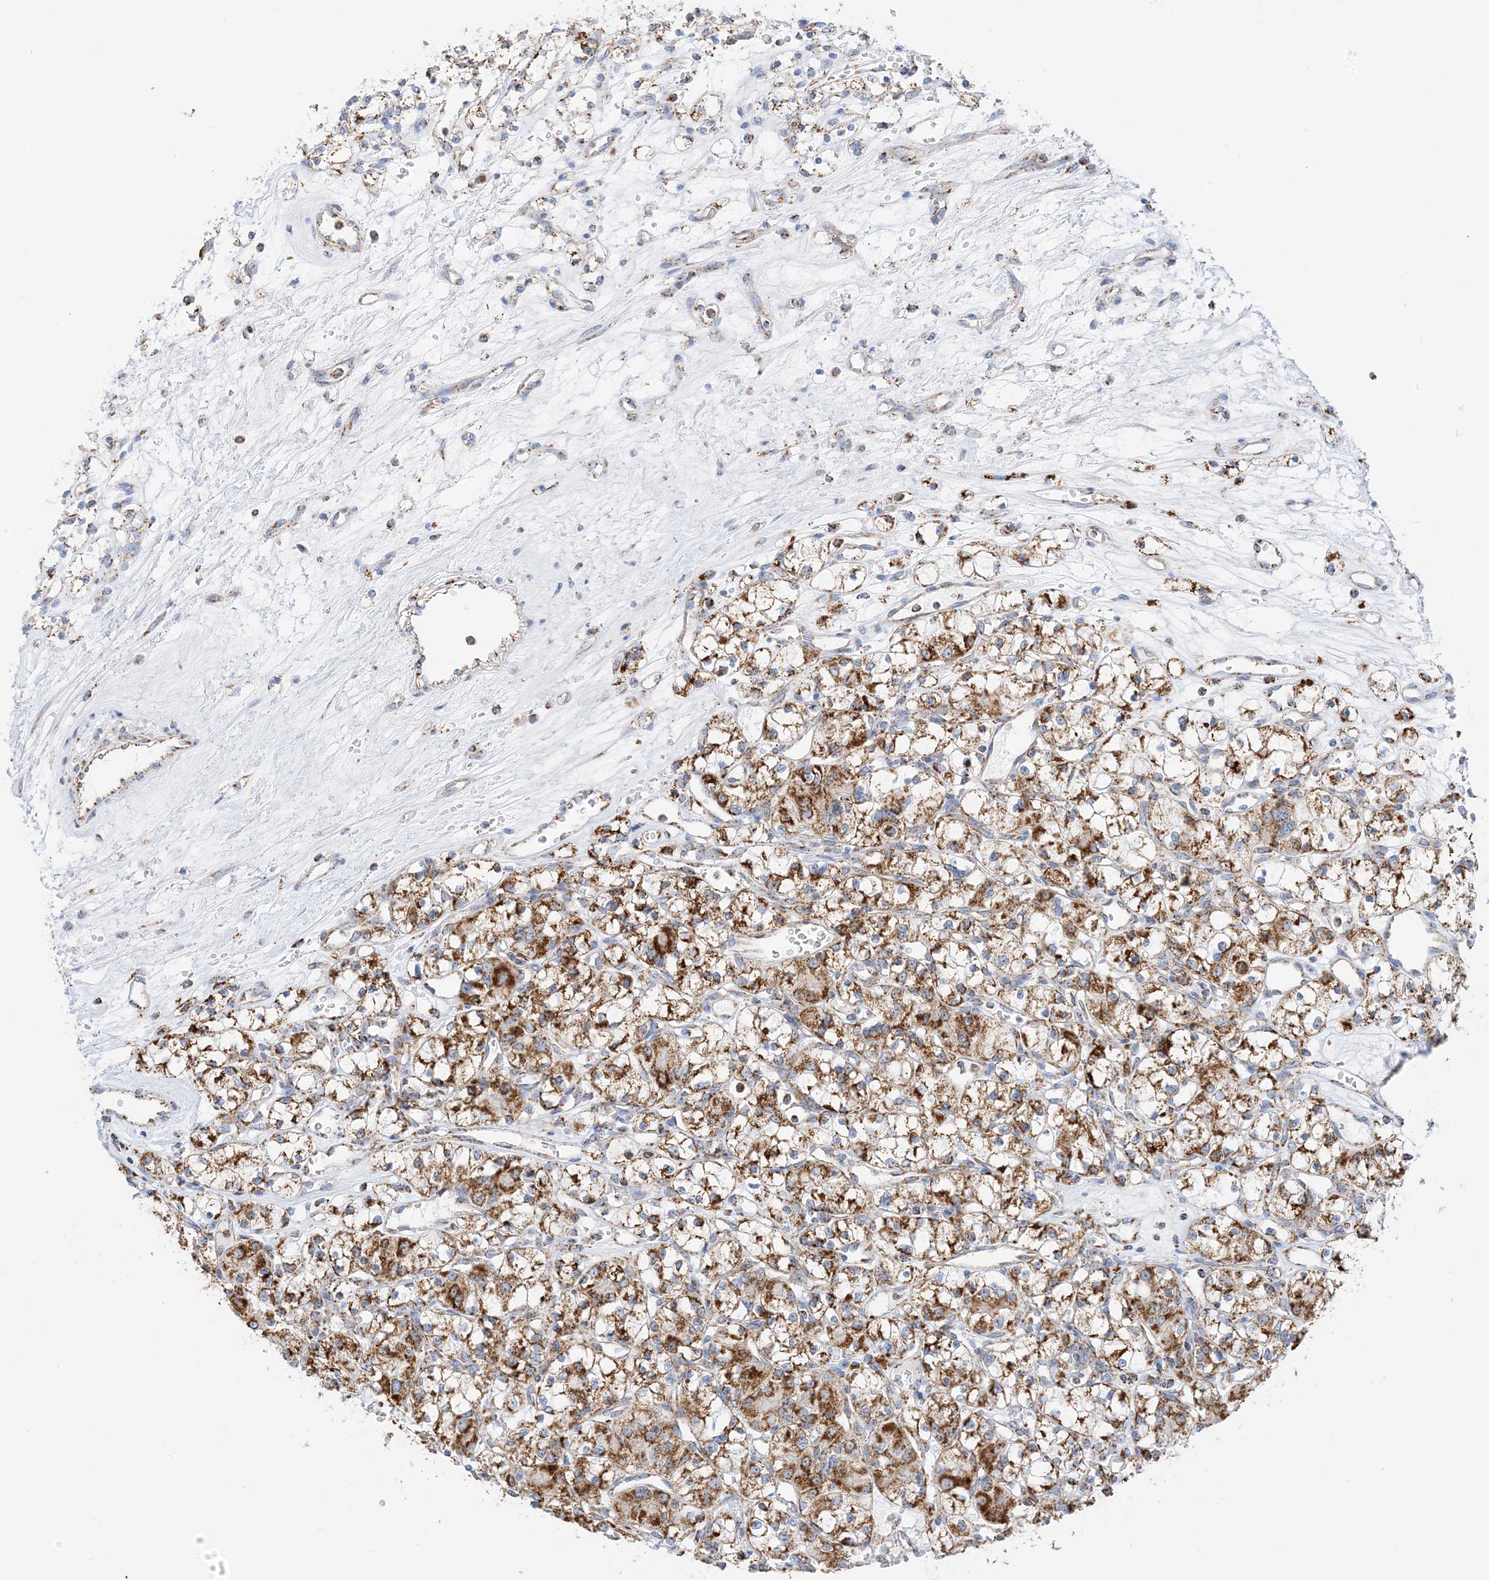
{"staining": {"intensity": "strong", "quantity": ">75%", "location": "cytoplasmic/membranous"}, "tissue": "renal cancer", "cell_type": "Tumor cells", "image_type": "cancer", "snomed": [{"axis": "morphology", "description": "Adenocarcinoma, NOS"}, {"axis": "topography", "description": "Kidney"}], "caption": "Immunohistochemistry of human renal cancer displays high levels of strong cytoplasmic/membranous positivity in about >75% of tumor cells. The staining was performed using DAB to visualize the protein expression in brown, while the nuclei were stained in blue with hematoxylin (Magnification: 20x).", "gene": "CAPN13", "patient": {"sex": "female", "age": 59}}